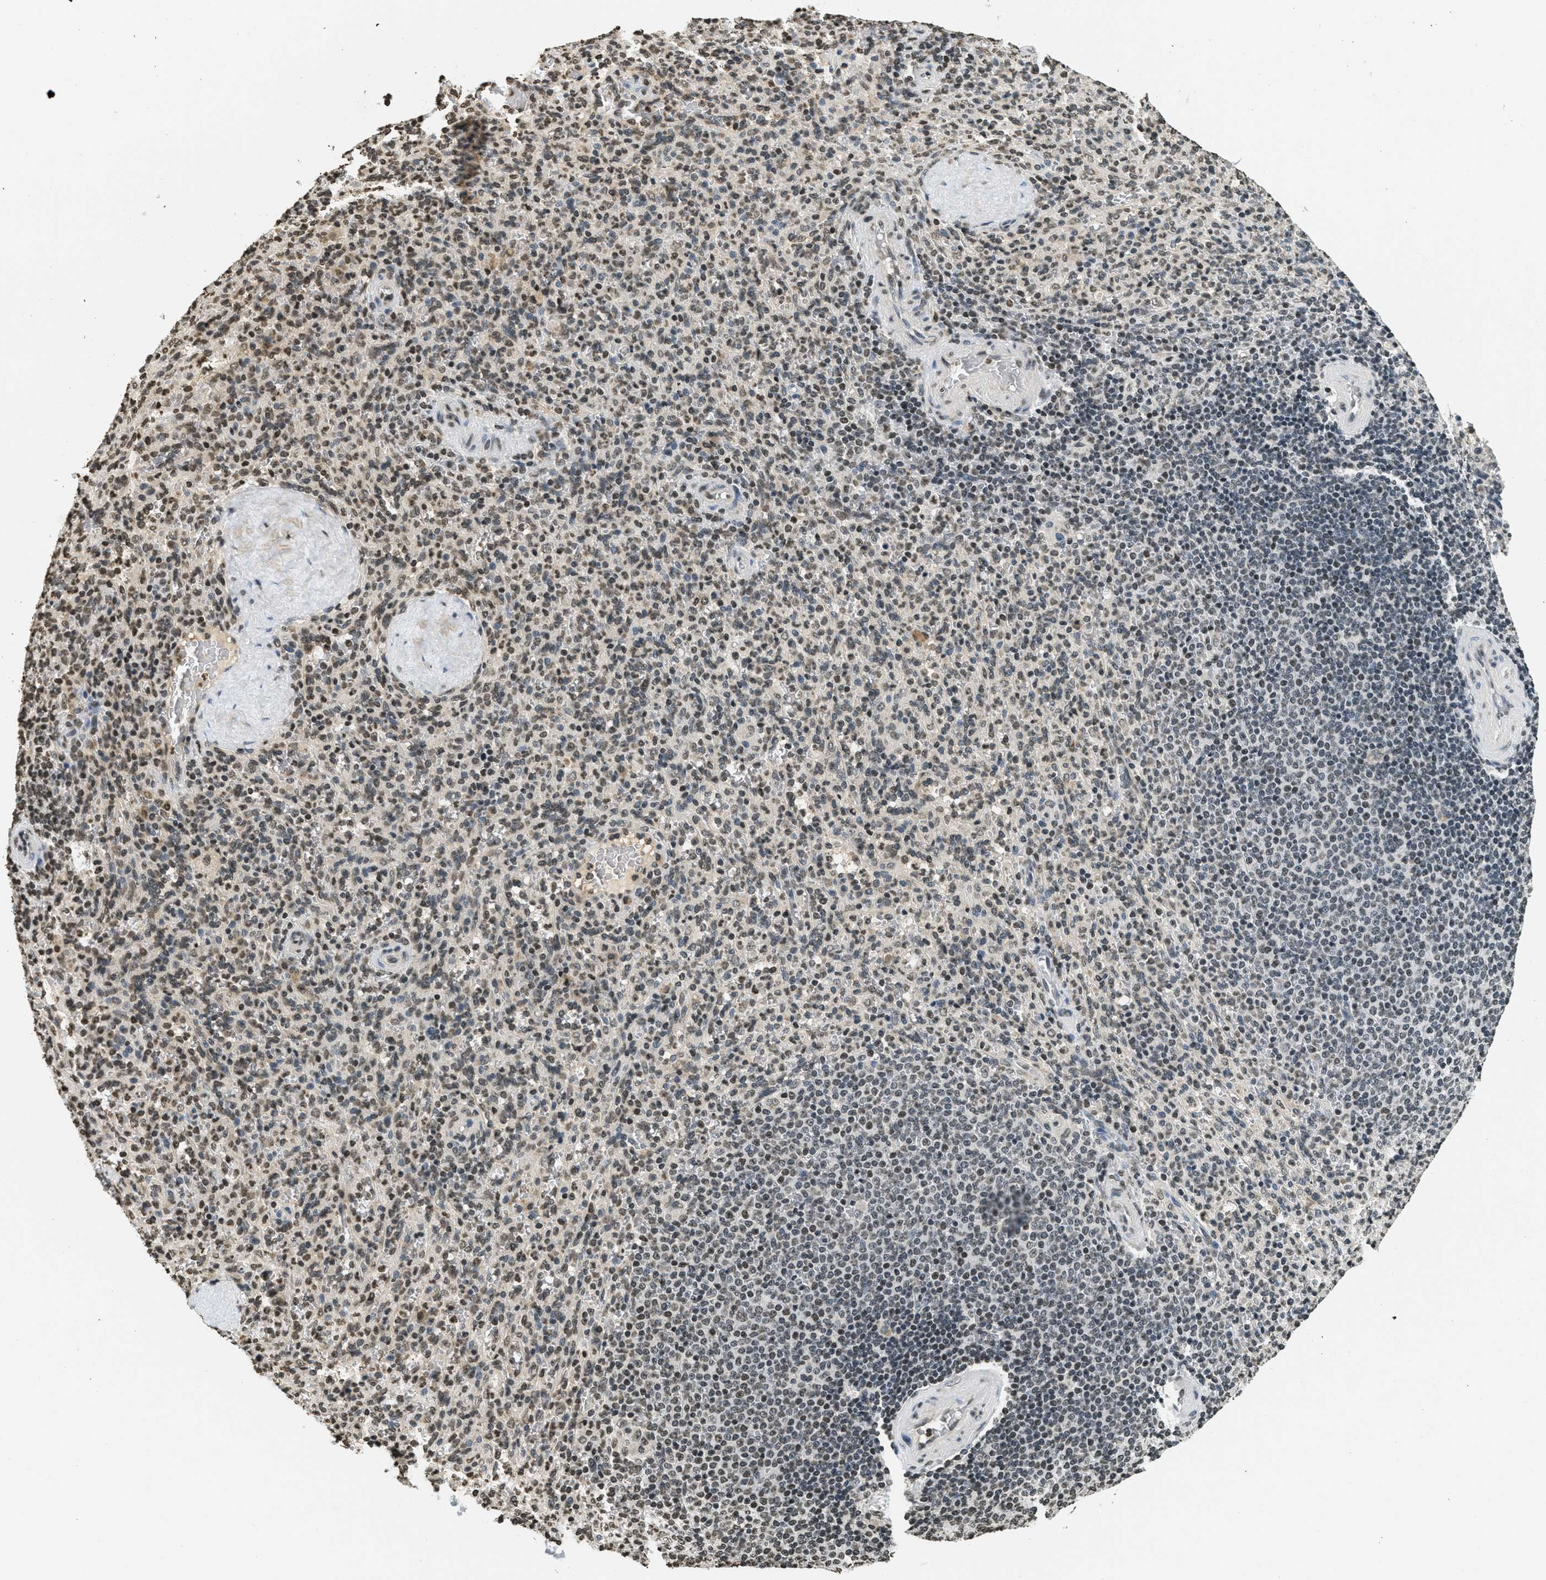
{"staining": {"intensity": "moderate", "quantity": "25%-75%", "location": "nuclear"}, "tissue": "spleen", "cell_type": "Cells in red pulp", "image_type": "normal", "snomed": [{"axis": "morphology", "description": "Normal tissue, NOS"}, {"axis": "topography", "description": "Spleen"}], "caption": "Immunohistochemistry (IHC) (DAB) staining of unremarkable human spleen displays moderate nuclear protein expression in about 25%-75% of cells in red pulp.", "gene": "LDB2", "patient": {"sex": "male", "age": 36}}